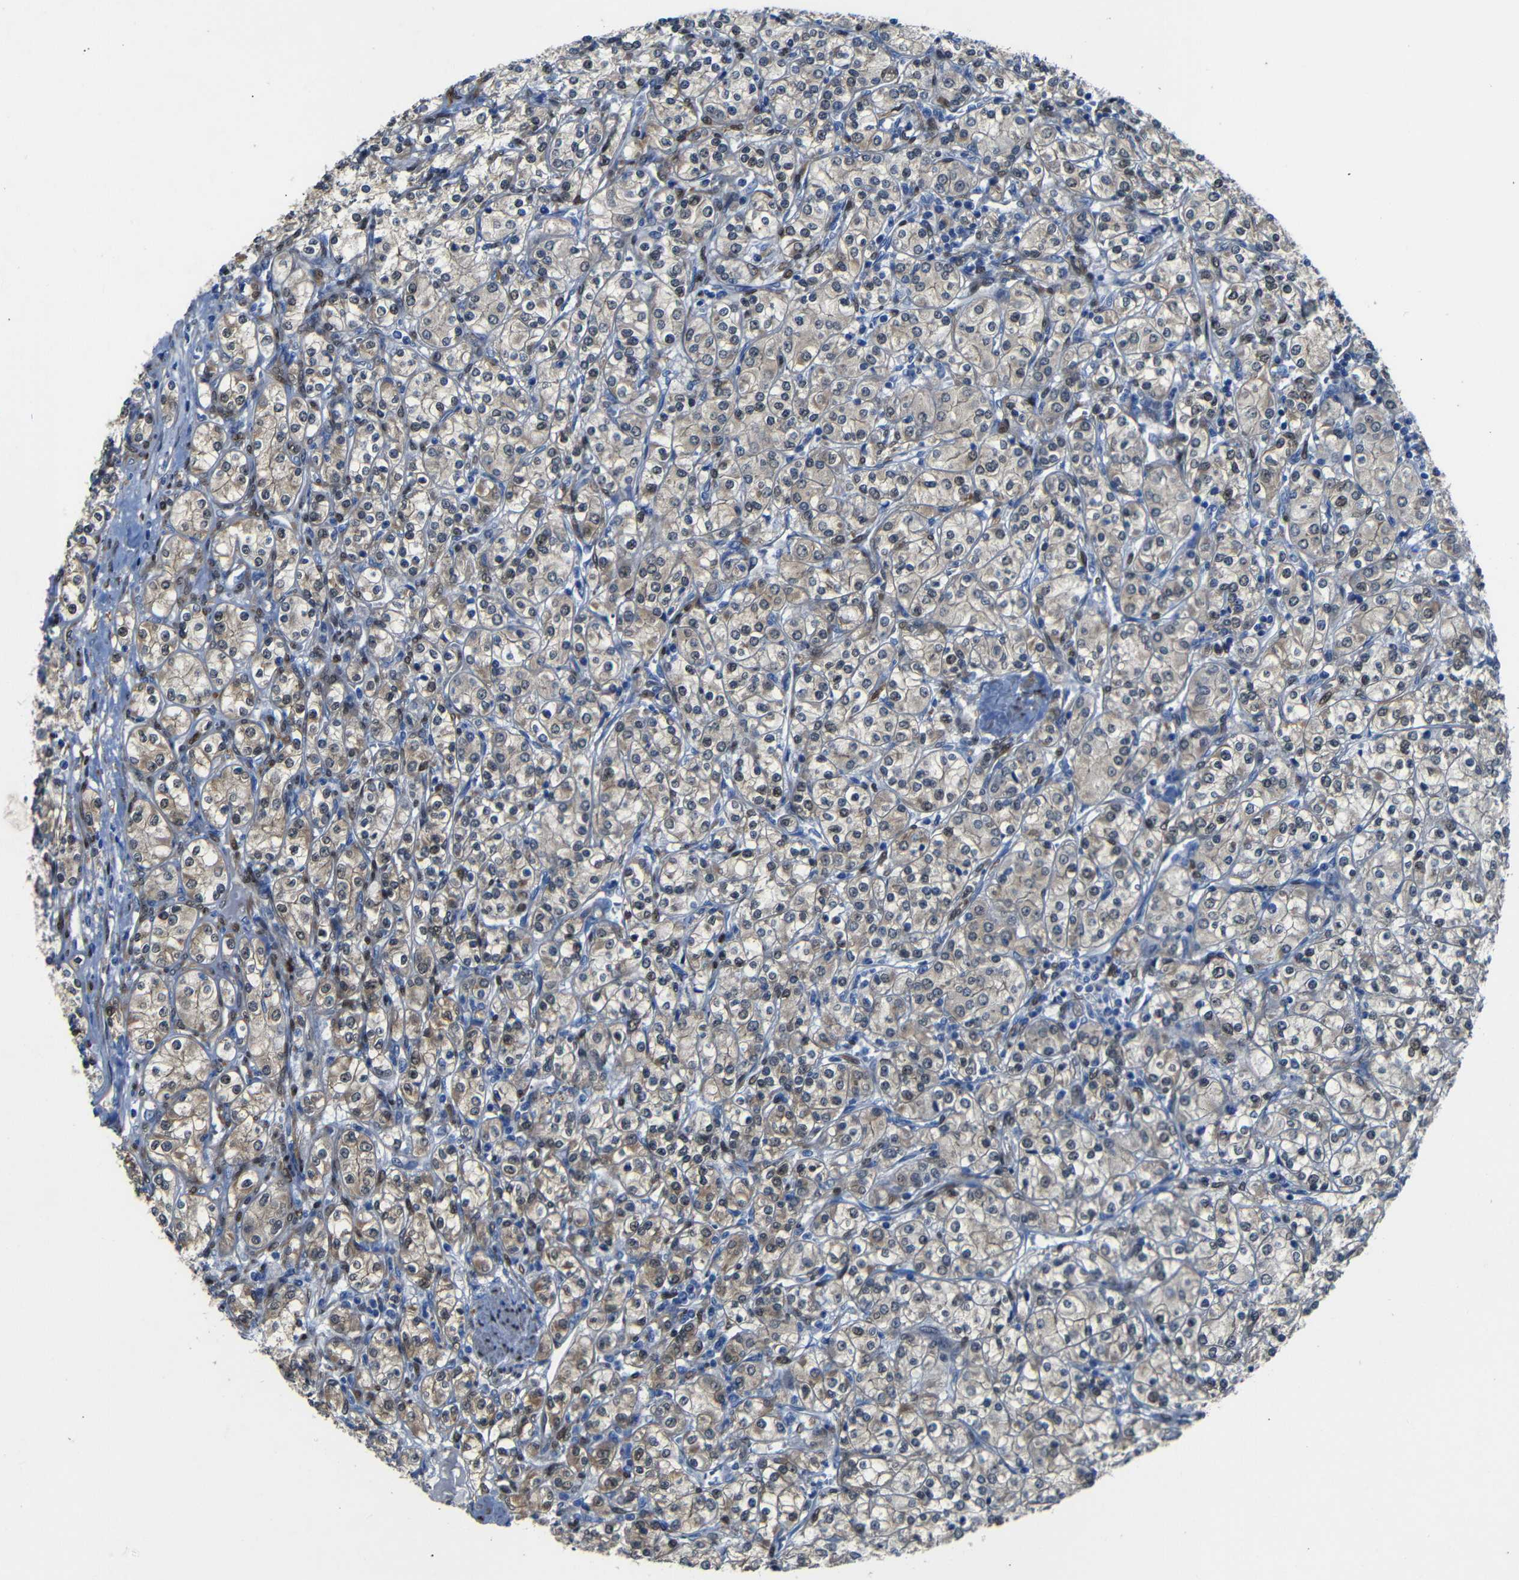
{"staining": {"intensity": "moderate", "quantity": ">75%", "location": "cytoplasmic/membranous"}, "tissue": "renal cancer", "cell_type": "Tumor cells", "image_type": "cancer", "snomed": [{"axis": "morphology", "description": "Adenocarcinoma, NOS"}, {"axis": "topography", "description": "Kidney"}], "caption": "Renal cancer (adenocarcinoma) stained with a protein marker exhibits moderate staining in tumor cells.", "gene": "YAP1", "patient": {"sex": "male", "age": 77}}